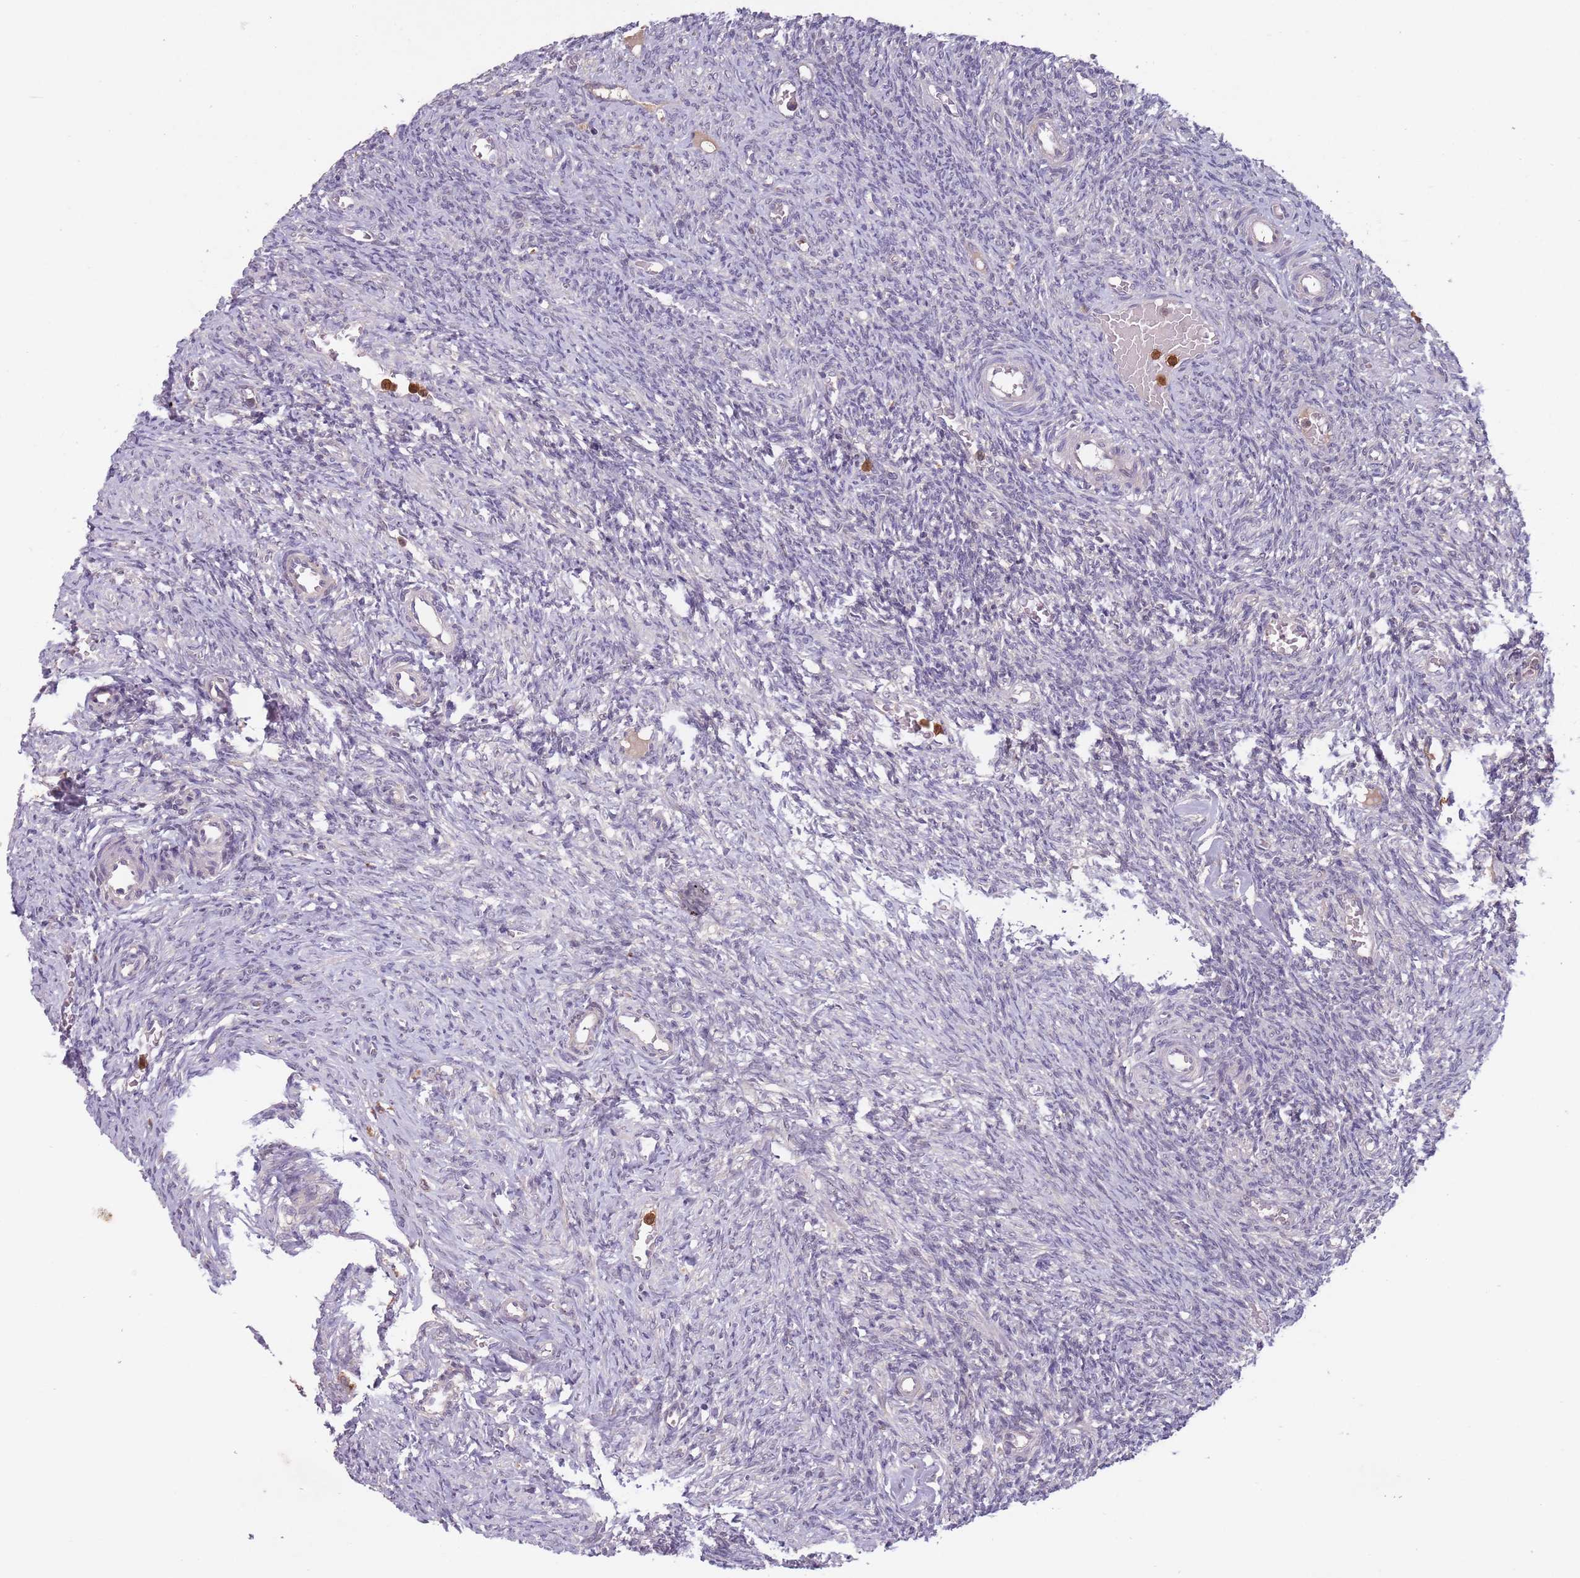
{"staining": {"intensity": "negative", "quantity": "none", "location": "none"}, "tissue": "ovary", "cell_type": "Ovarian stroma cells", "image_type": "normal", "snomed": [{"axis": "morphology", "description": "Normal tissue, NOS"}, {"axis": "topography", "description": "Ovary"}], "caption": "Ovarian stroma cells show no significant protein positivity in normal ovary. Brightfield microscopy of immunohistochemistry stained with DAB (3,3'-diaminobenzidine) (brown) and hematoxylin (blue), captured at high magnification.", "gene": "TYW1B", "patient": {"sex": "female", "age": 27}}